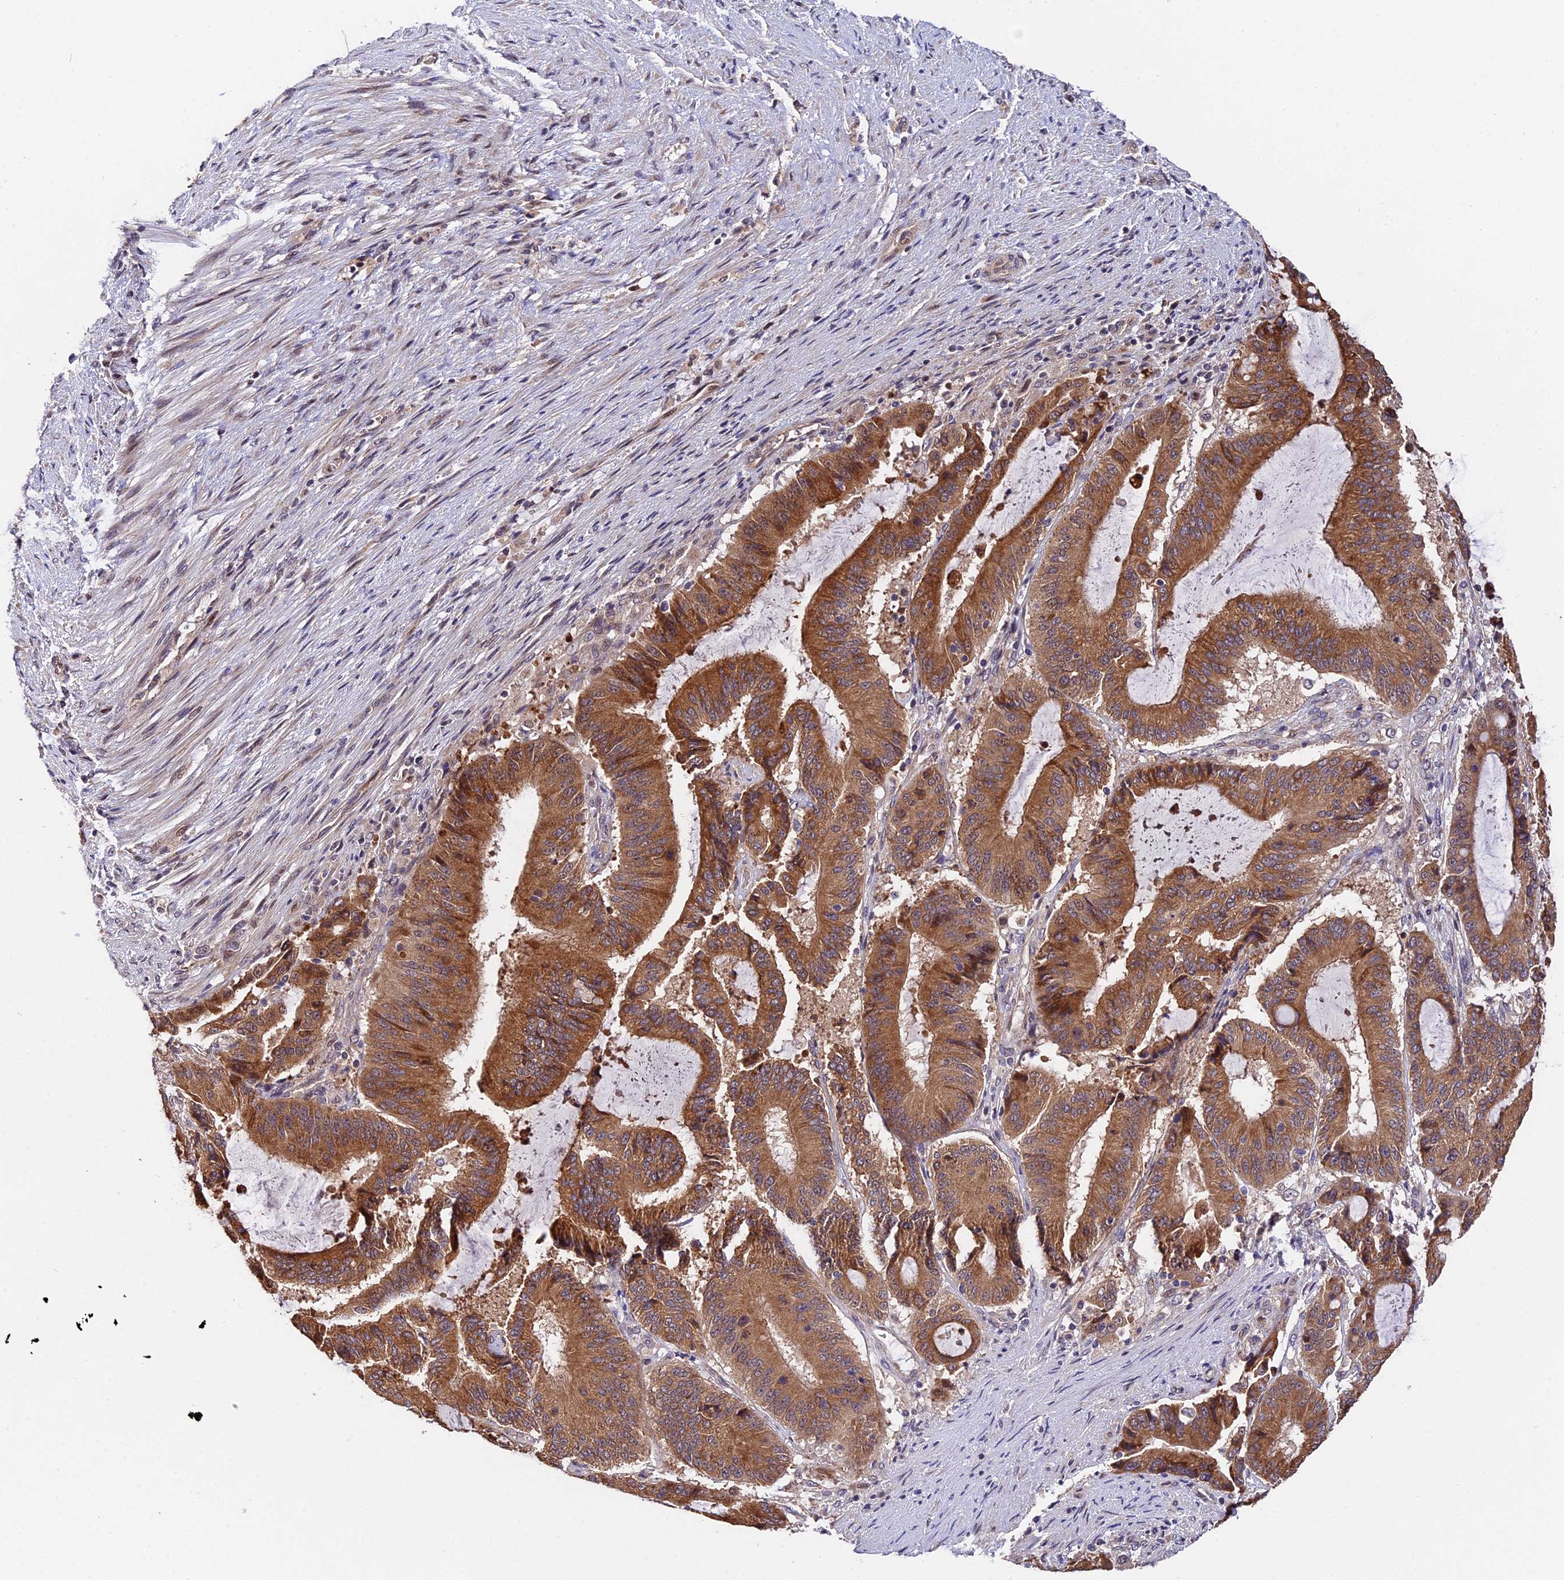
{"staining": {"intensity": "strong", "quantity": ">75%", "location": "cytoplasmic/membranous"}, "tissue": "liver cancer", "cell_type": "Tumor cells", "image_type": "cancer", "snomed": [{"axis": "morphology", "description": "Normal tissue, NOS"}, {"axis": "morphology", "description": "Cholangiocarcinoma"}, {"axis": "topography", "description": "Liver"}, {"axis": "topography", "description": "Peripheral nerve tissue"}], "caption": "Immunohistochemical staining of liver cholangiocarcinoma reveals strong cytoplasmic/membranous protein expression in about >75% of tumor cells.", "gene": "TRMT1", "patient": {"sex": "female", "age": 73}}